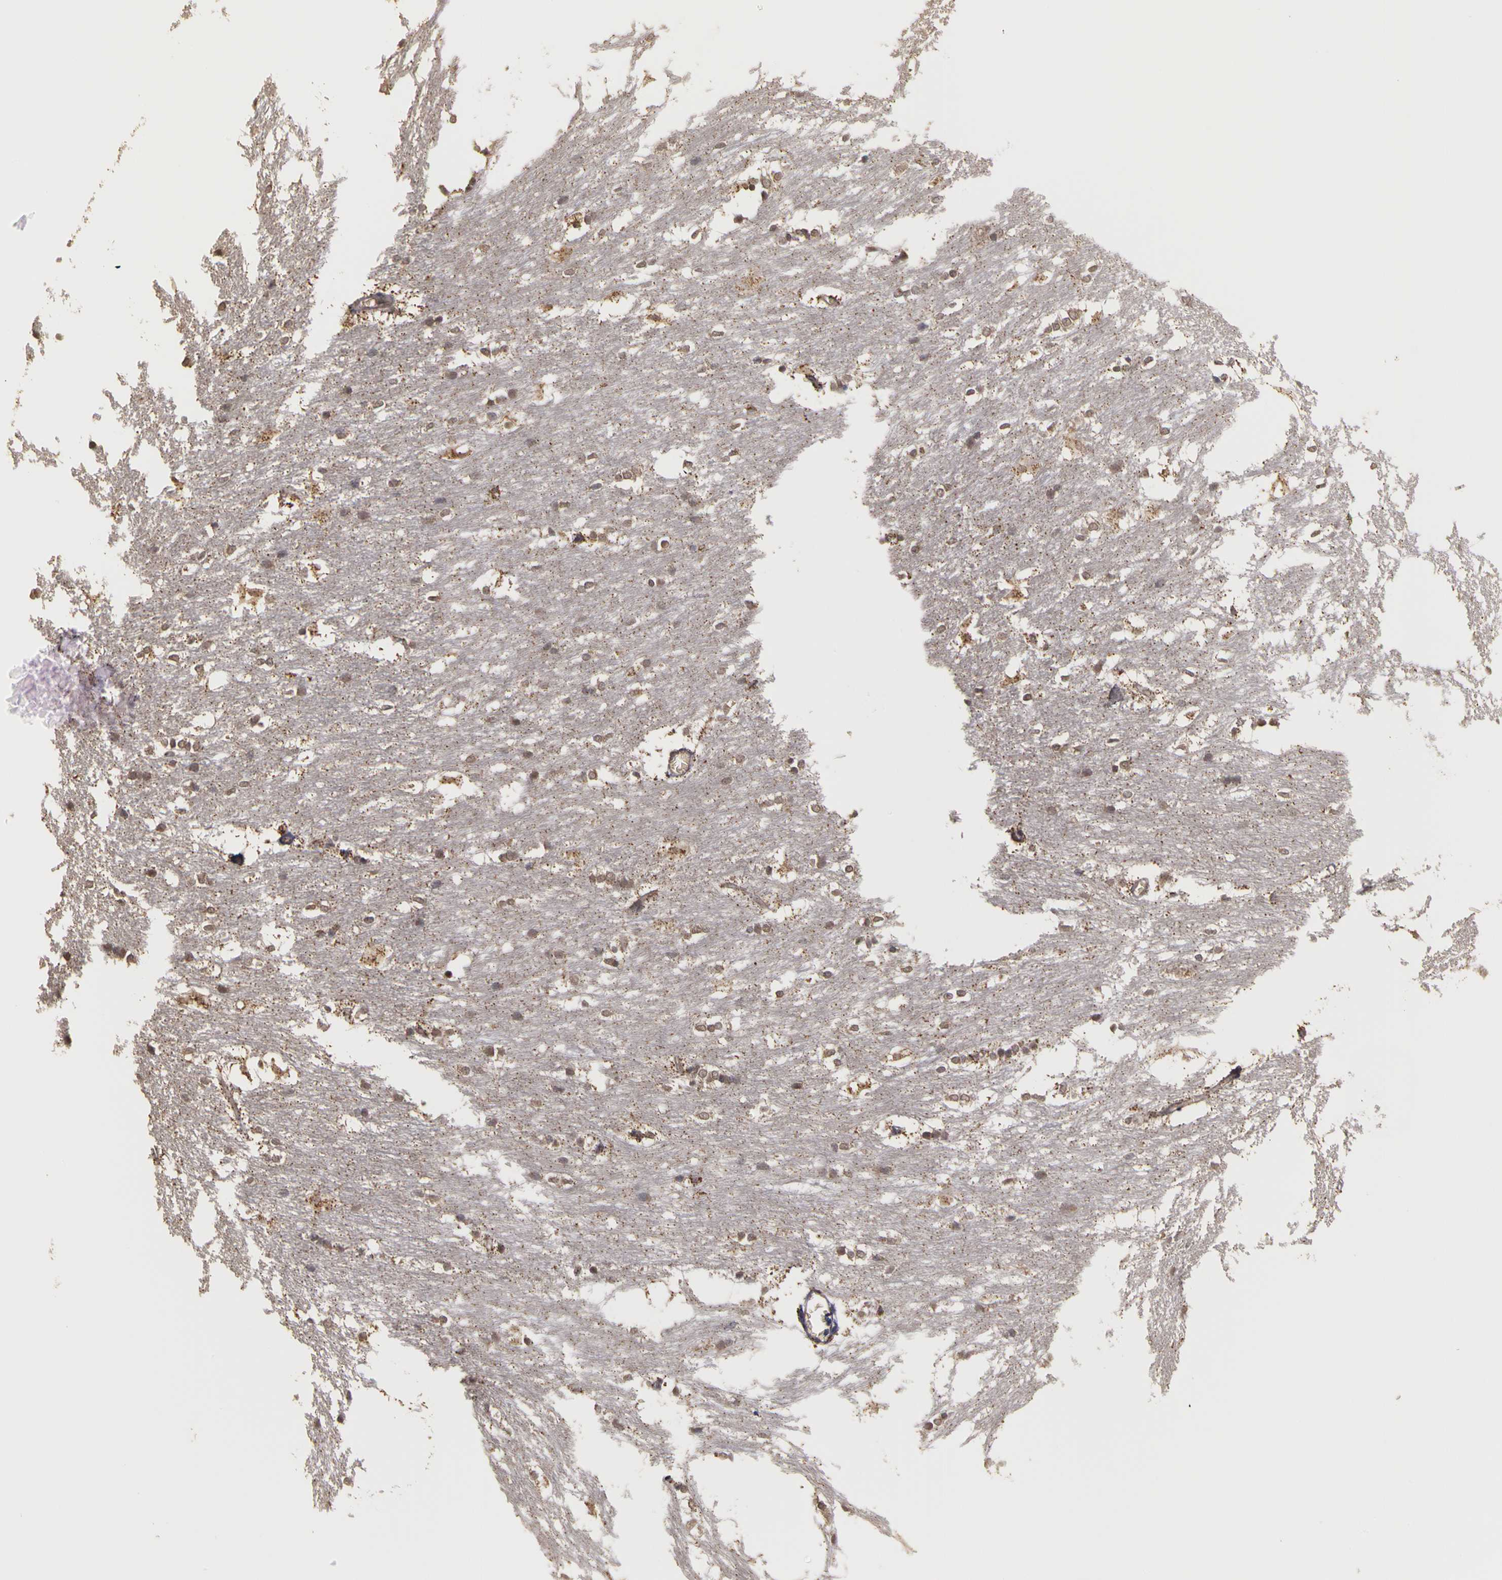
{"staining": {"intensity": "weak", "quantity": "25%-75%", "location": "cytoplasmic/membranous"}, "tissue": "caudate", "cell_type": "Glial cells", "image_type": "normal", "snomed": [{"axis": "morphology", "description": "Normal tissue, NOS"}, {"axis": "topography", "description": "Lateral ventricle wall"}], "caption": "IHC histopathology image of normal human caudate stained for a protein (brown), which reveals low levels of weak cytoplasmic/membranous positivity in about 25%-75% of glial cells.", "gene": "FRMD7", "patient": {"sex": "female", "age": 19}}